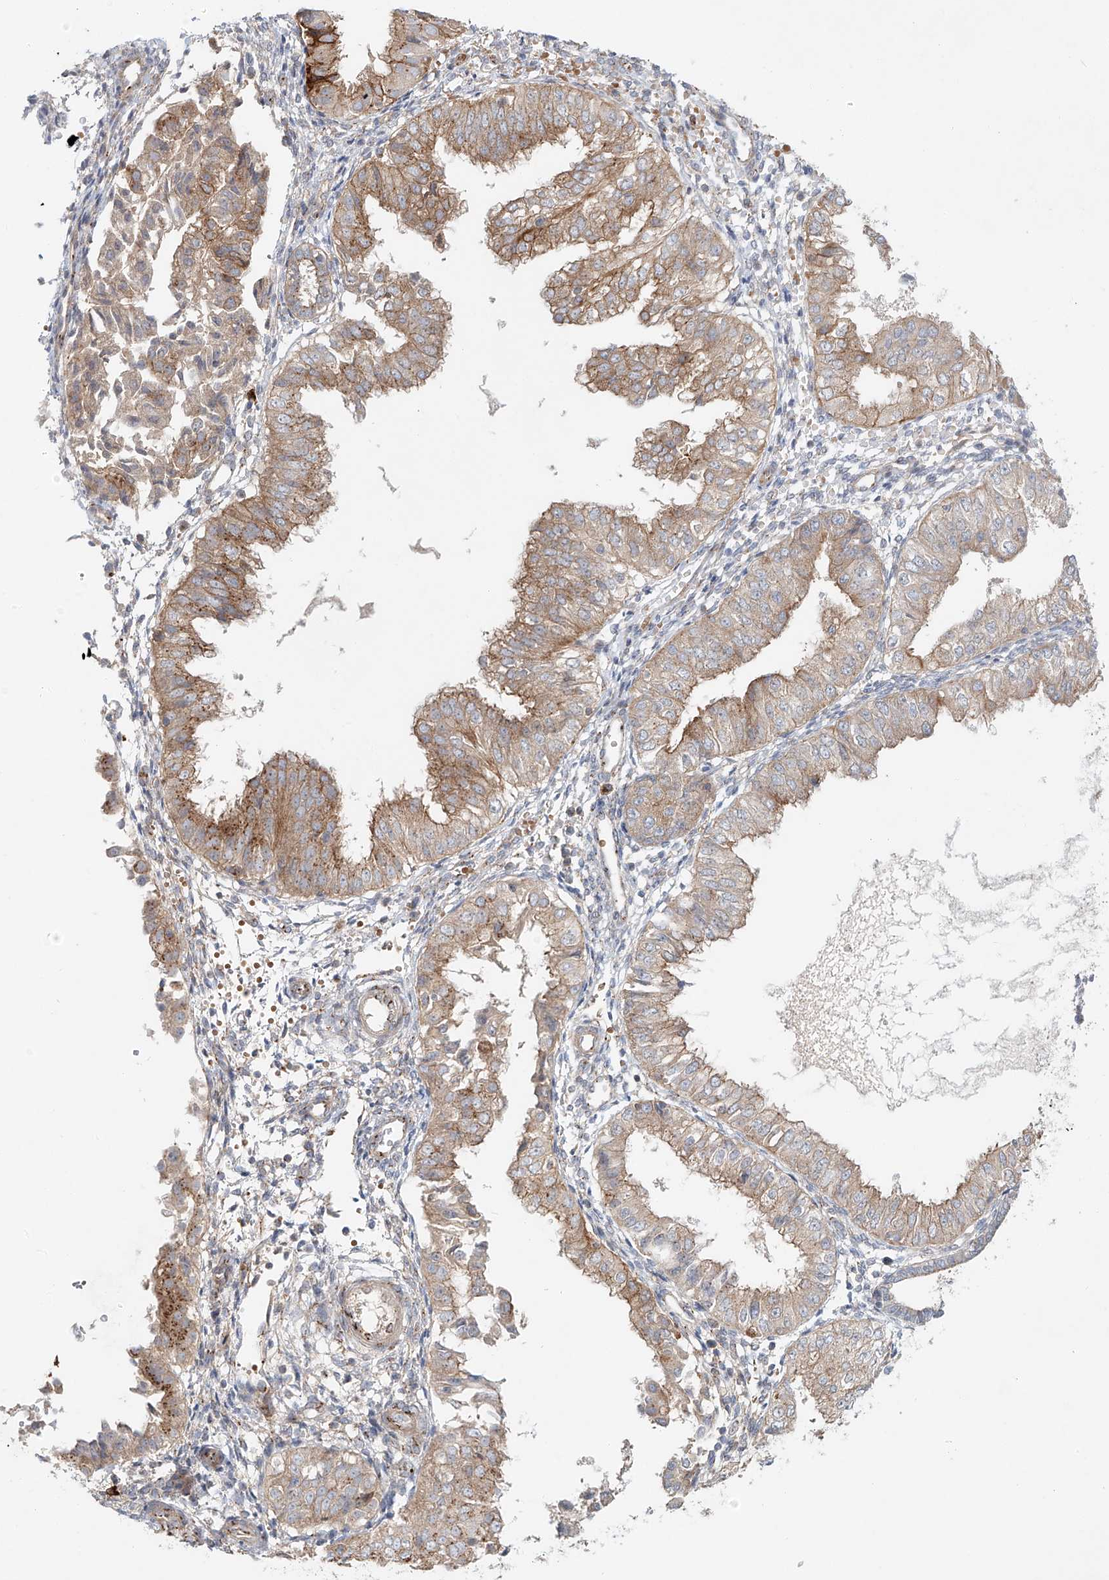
{"staining": {"intensity": "moderate", "quantity": "25%-75%", "location": "cytoplasmic/membranous"}, "tissue": "endometrial cancer", "cell_type": "Tumor cells", "image_type": "cancer", "snomed": [{"axis": "morphology", "description": "Normal tissue, NOS"}, {"axis": "morphology", "description": "Adenocarcinoma, NOS"}, {"axis": "topography", "description": "Endometrium"}], "caption": "Endometrial cancer (adenocarcinoma) stained for a protein reveals moderate cytoplasmic/membranous positivity in tumor cells. The protein is shown in brown color, while the nuclei are stained blue.", "gene": "TJAP1", "patient": {"sex": "female", "age": 53}}